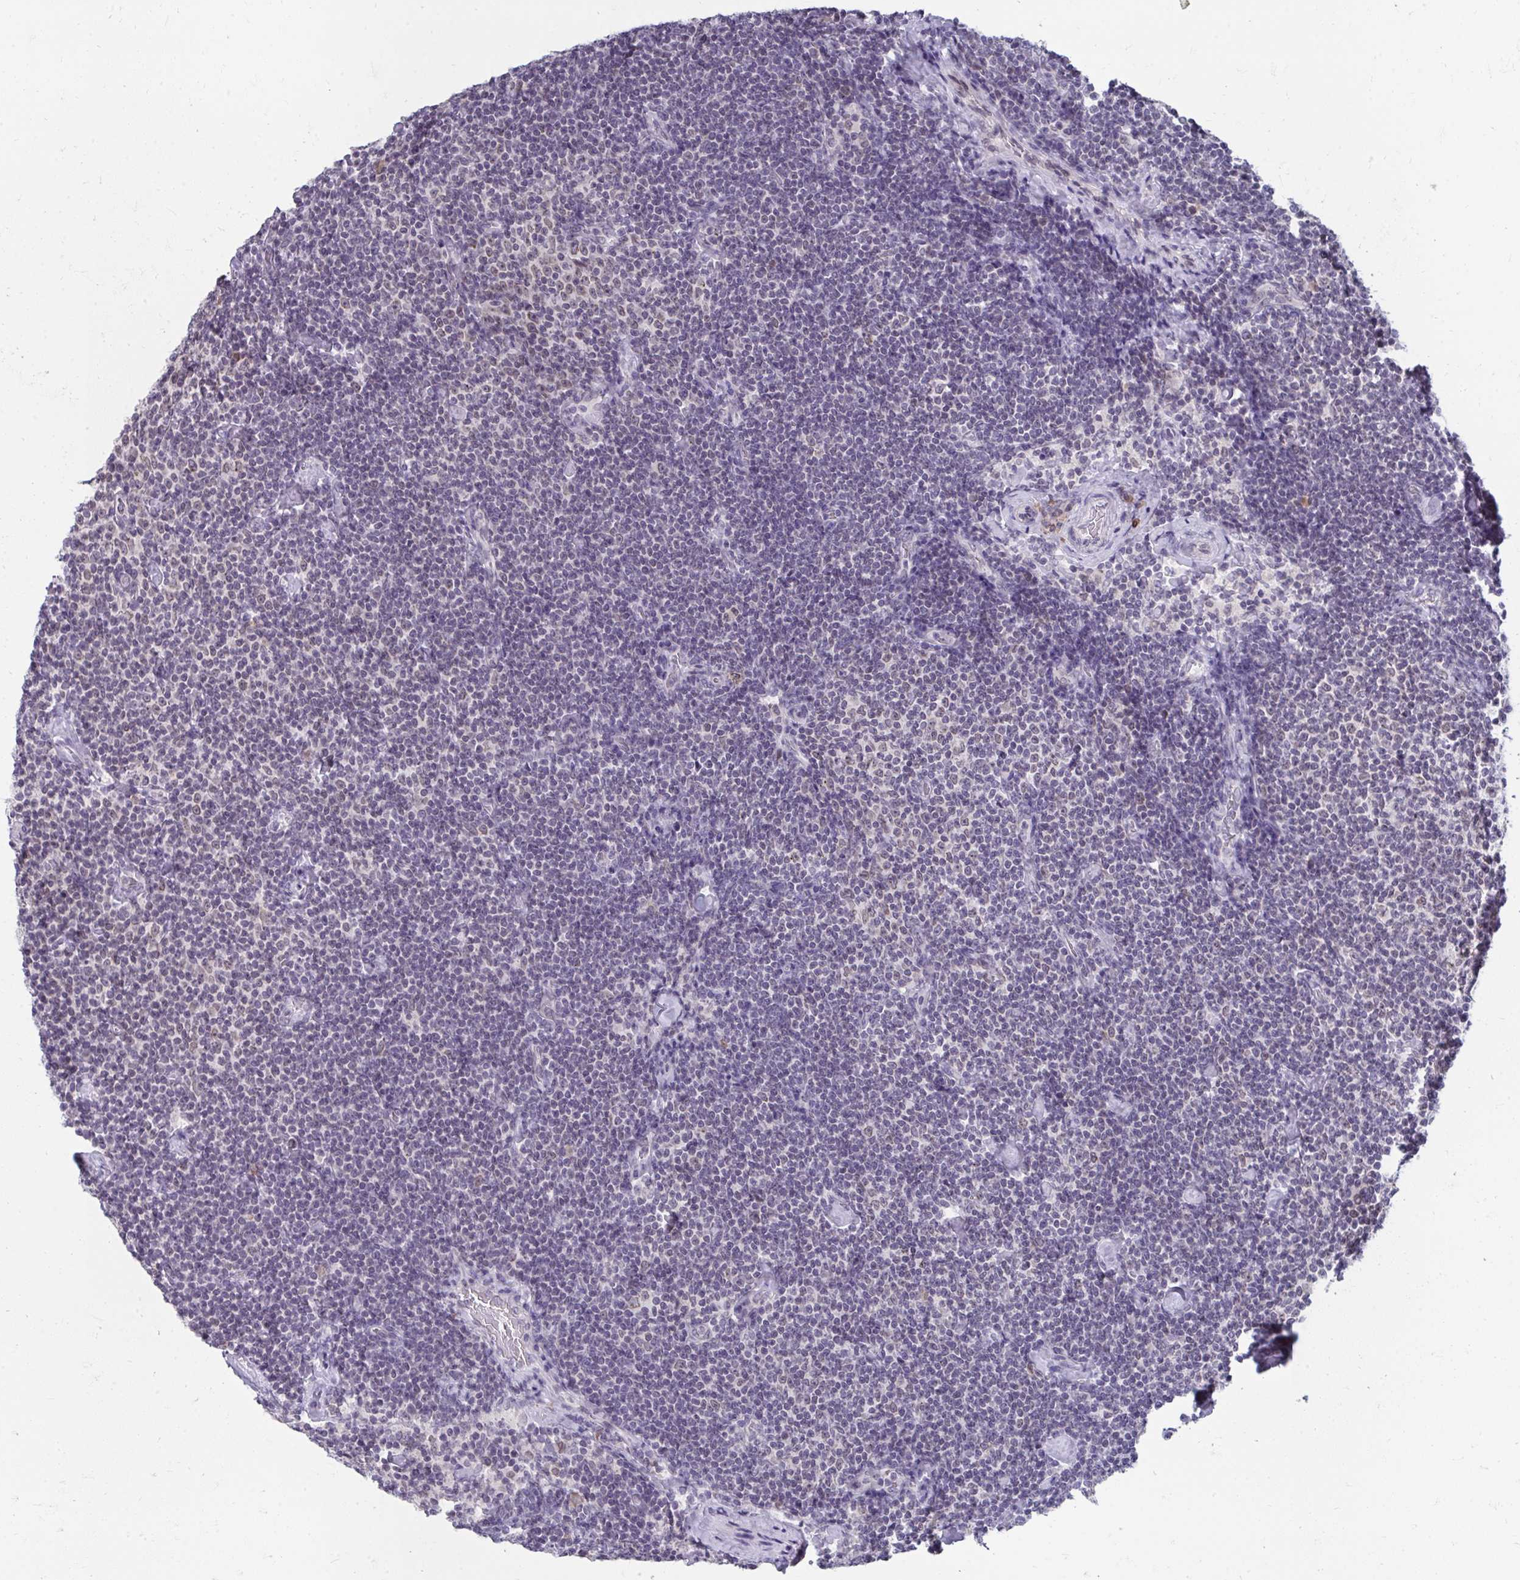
{"staining": {"intensity": "negative", "quantity": "none", "location": "none"}, "tissue": "lymphoma", "cell_type": "Tumor cells", "image_type": "cancer", "snomed": [{"axis": "morphology", "description": "Malignant lymphoma, non-Hodgkin's type, Low grade"}, {"axis": "topography", "description": "Lymph node"}], "caption": "High magnification brightfield microscopy of lymphoma stained with DAB (3,3'-diaminobenzidine) (brown) and counterstained with hematoxylin (blue): tumor cells show no significant staining.", "gene": "NUP133", "patient": {"sex": "male", "age": 81}}